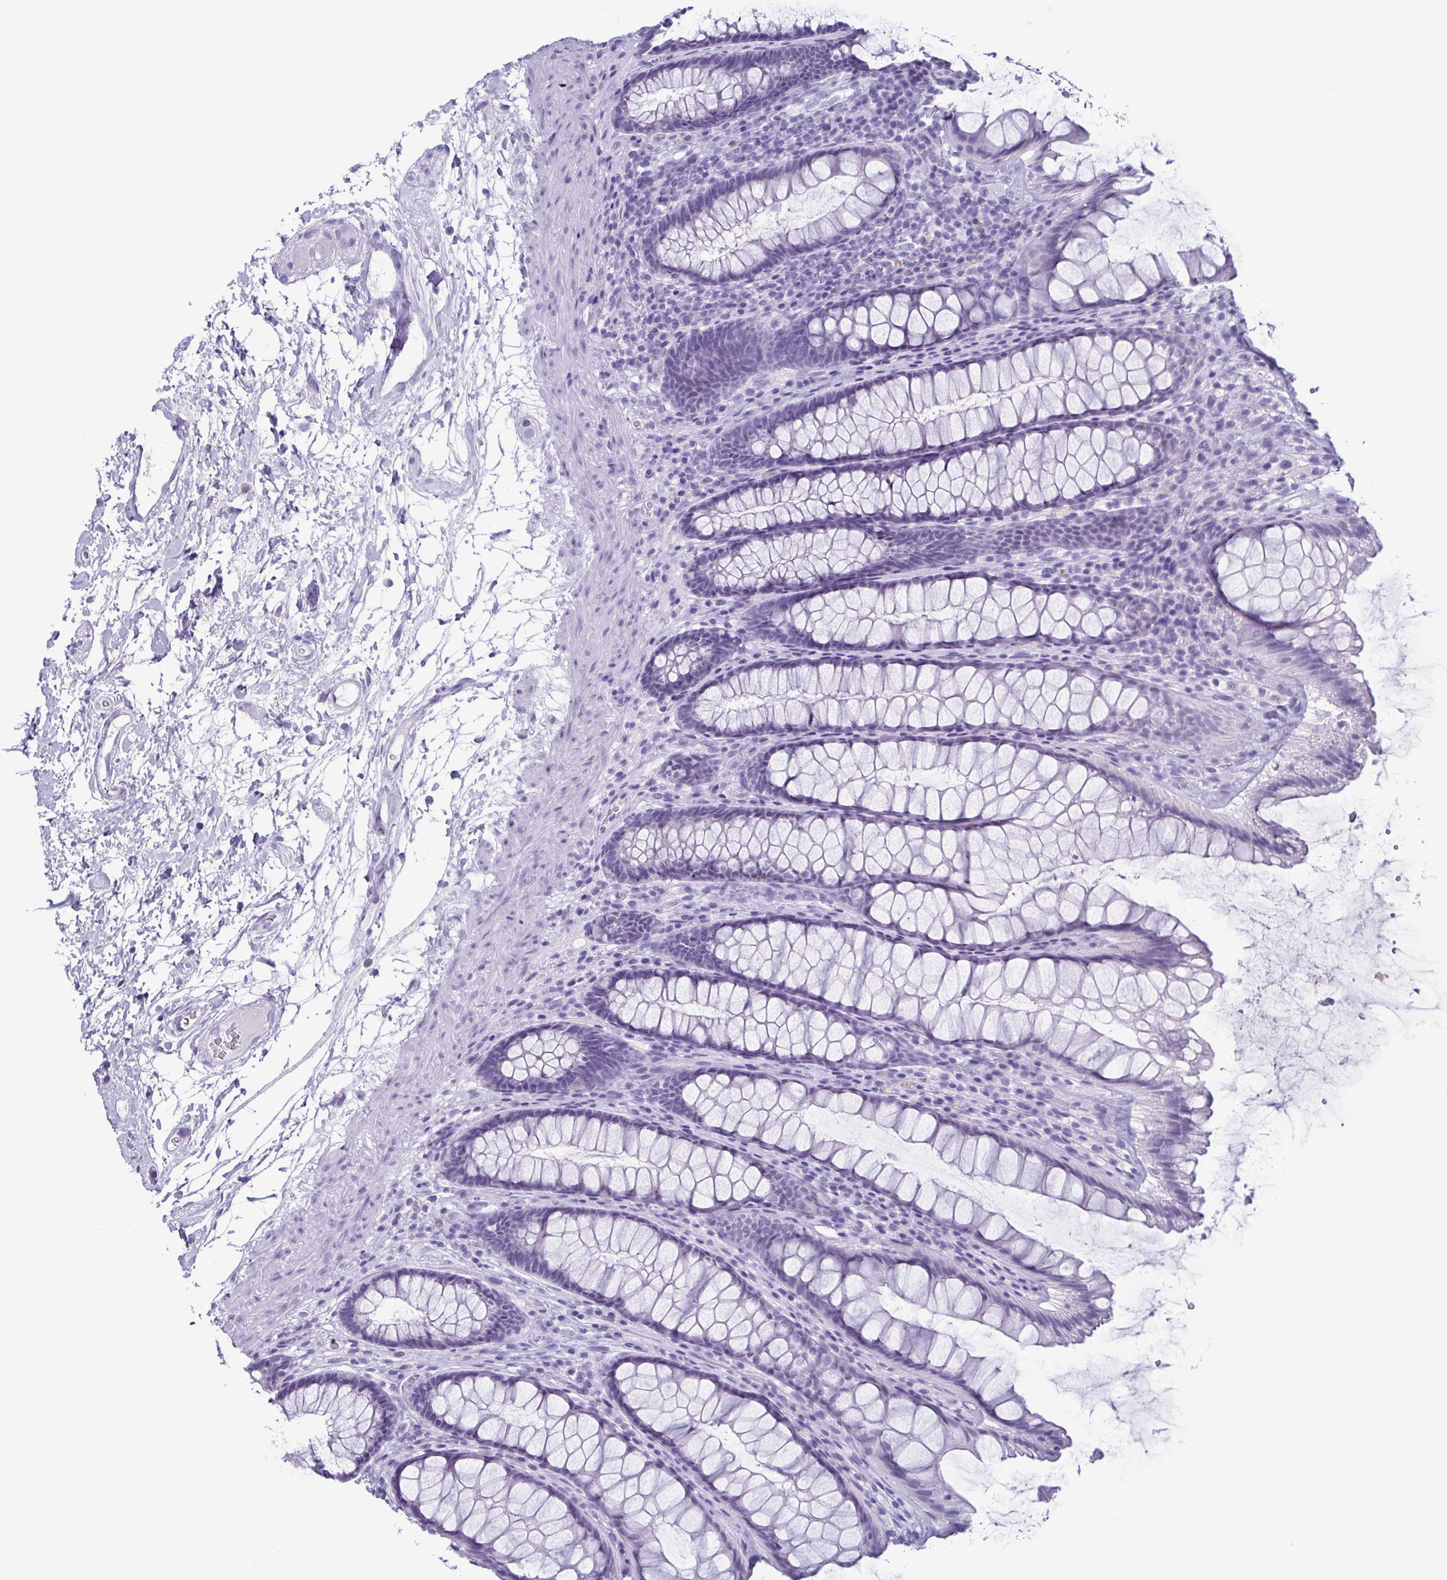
{"staining": {"intensity": "negative", "quantity": "none", "location": "none"}, "tissue": "rectum", "cell_type": "Glandular cells", "image_type": "normal", "snomed": [{"axis": "morphology", "description": "Normal tissue, NOS"}, {"axis": "topography", "description": "Rectum"}], "caption": "An immunohistochemistry (IHC) histopathology image of unremarkable rectum is shown. There is no staining in glandular cells of rectum.", "gene": "LTF", "patient": {"sex": "male", "age": 72}}